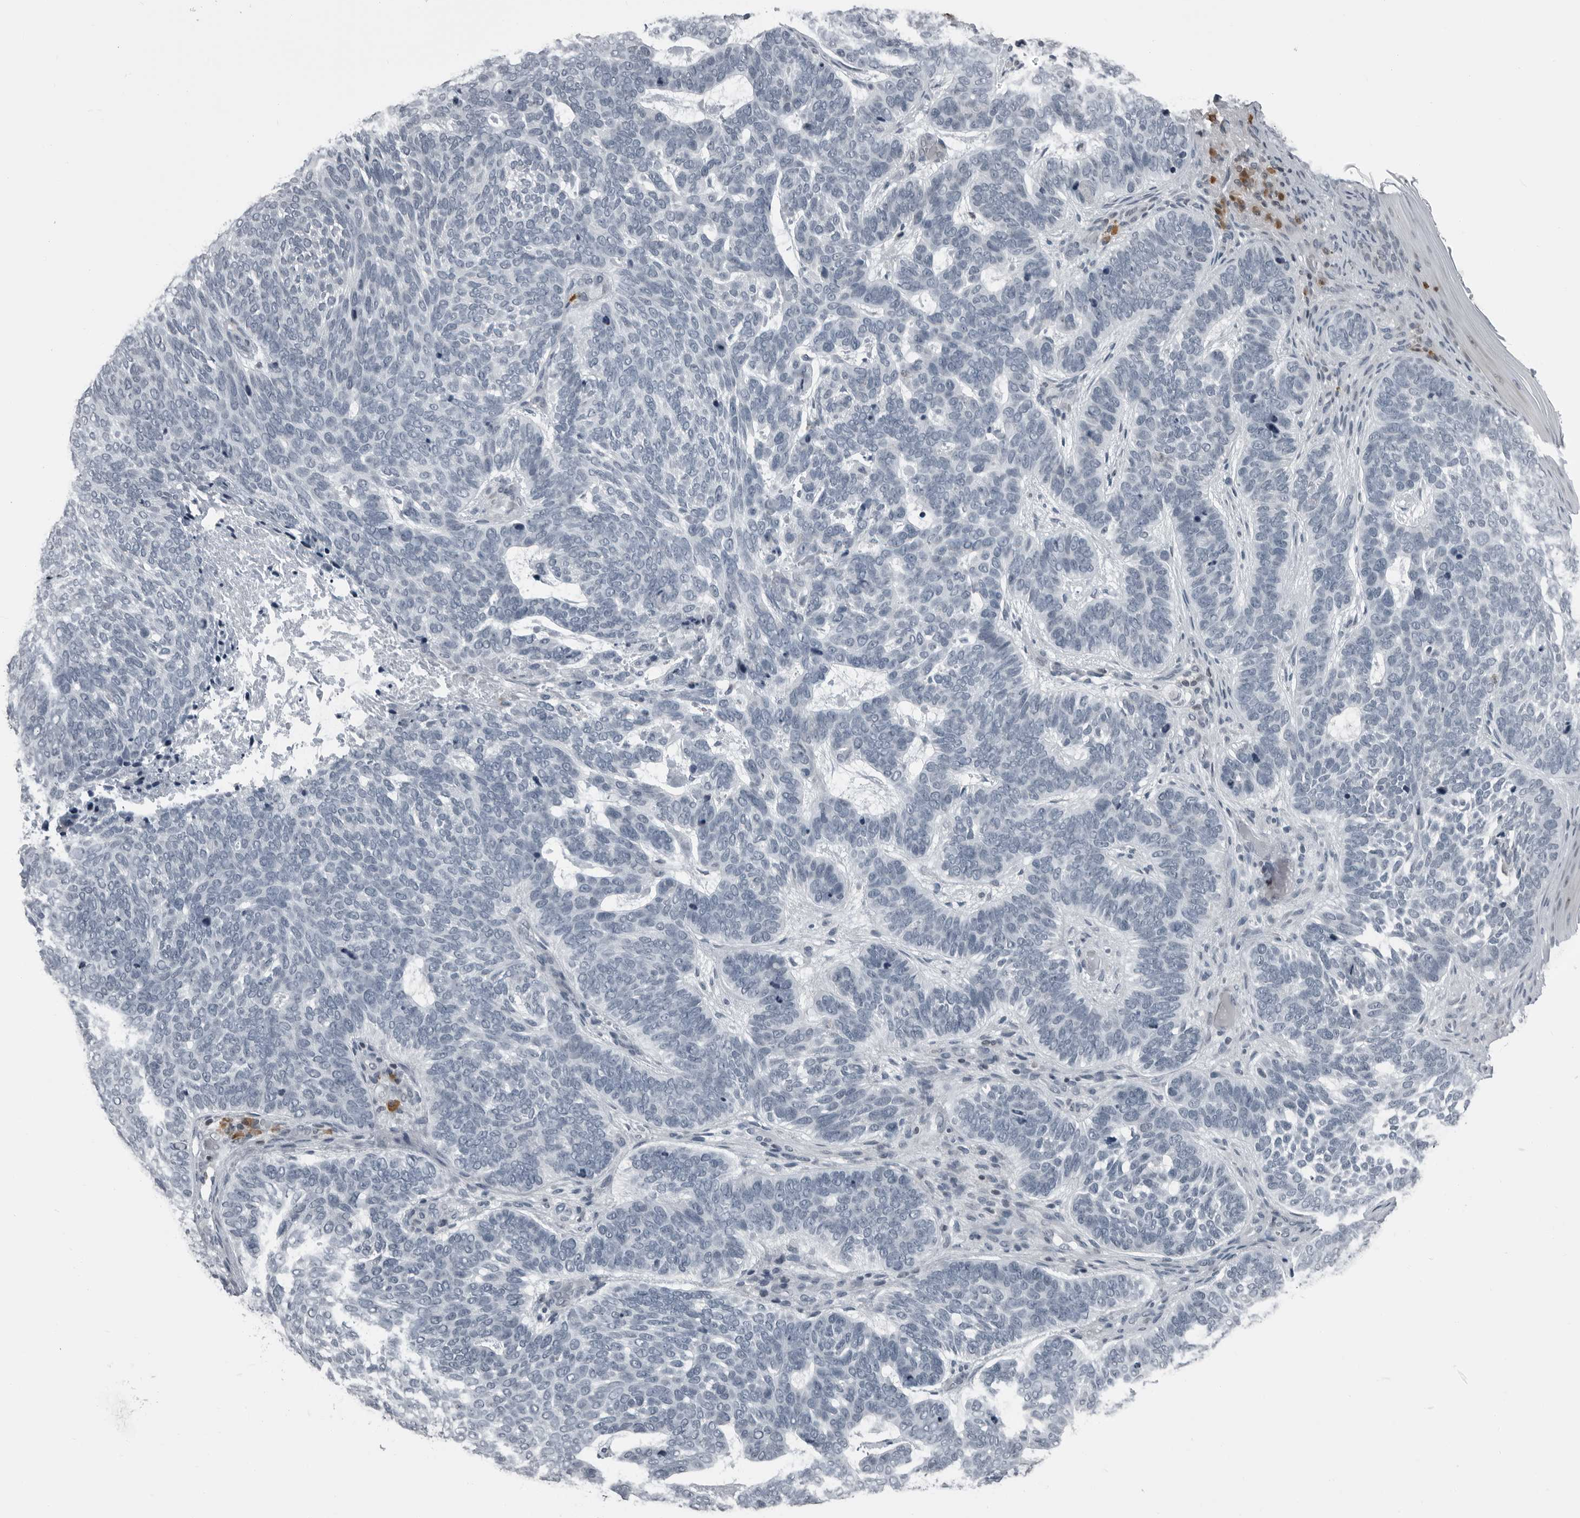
{"staining": {"intensity": "negative", "quantity": "none", "location": "none"}, "tissue": "skin cancer", "cell_type": "Tumor cells", "image_type": "cancer", "snomed": [{"axis": "morphology", "description": "Basal cell carcinoma"}, {"axis": "topography", "description": "Skin"}], "caption": "Immunohistochemistry photomicrograph of human skin basal cell carcinoma stained for a protein (brown), which exhibits no staining in tumor cells.", "gene": "RTCA", "patient": {"sex": "female", "age": 85}}